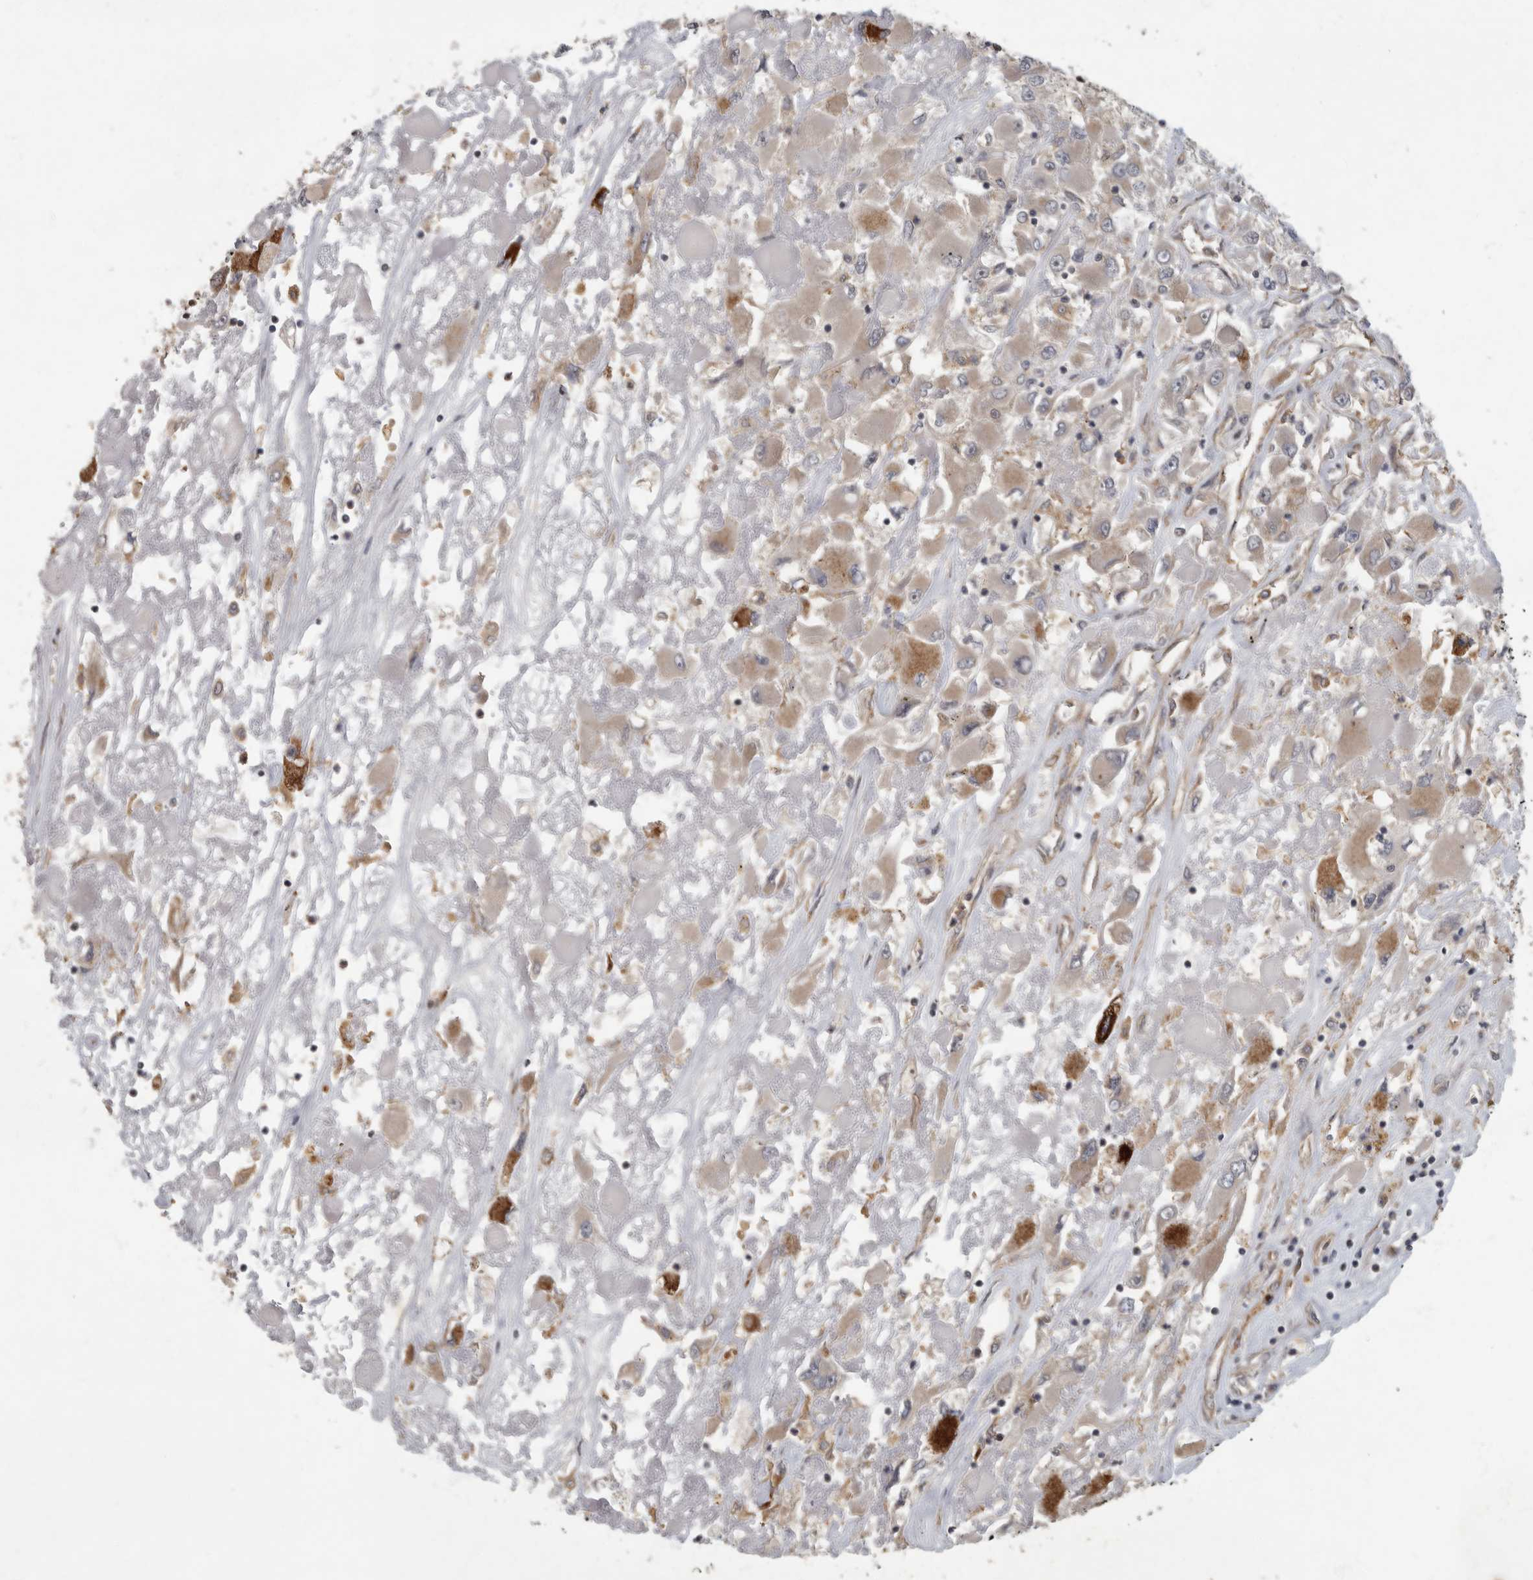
{"staining": {"intensity": "moderate", "quantity": "<25%", "location": "cytoplasmic/membranous"}, "tissue": "renal cancer", "cell_type": "Tumor cells", "image_type": "cancer", "snomed": [{"axis": "morphology", "description": "Adenocarcinoma, NOS"}, {"axis": "topography", "description": "Kidney"}], "caption": "Tumor cells demonstrate low levels of moderate cytoplasmic/membranous expression in approximately <25% of cells in adenocarcinoma (renal).", "gene": "IQCK", "patient": {"sex": "female", "age": 52}}